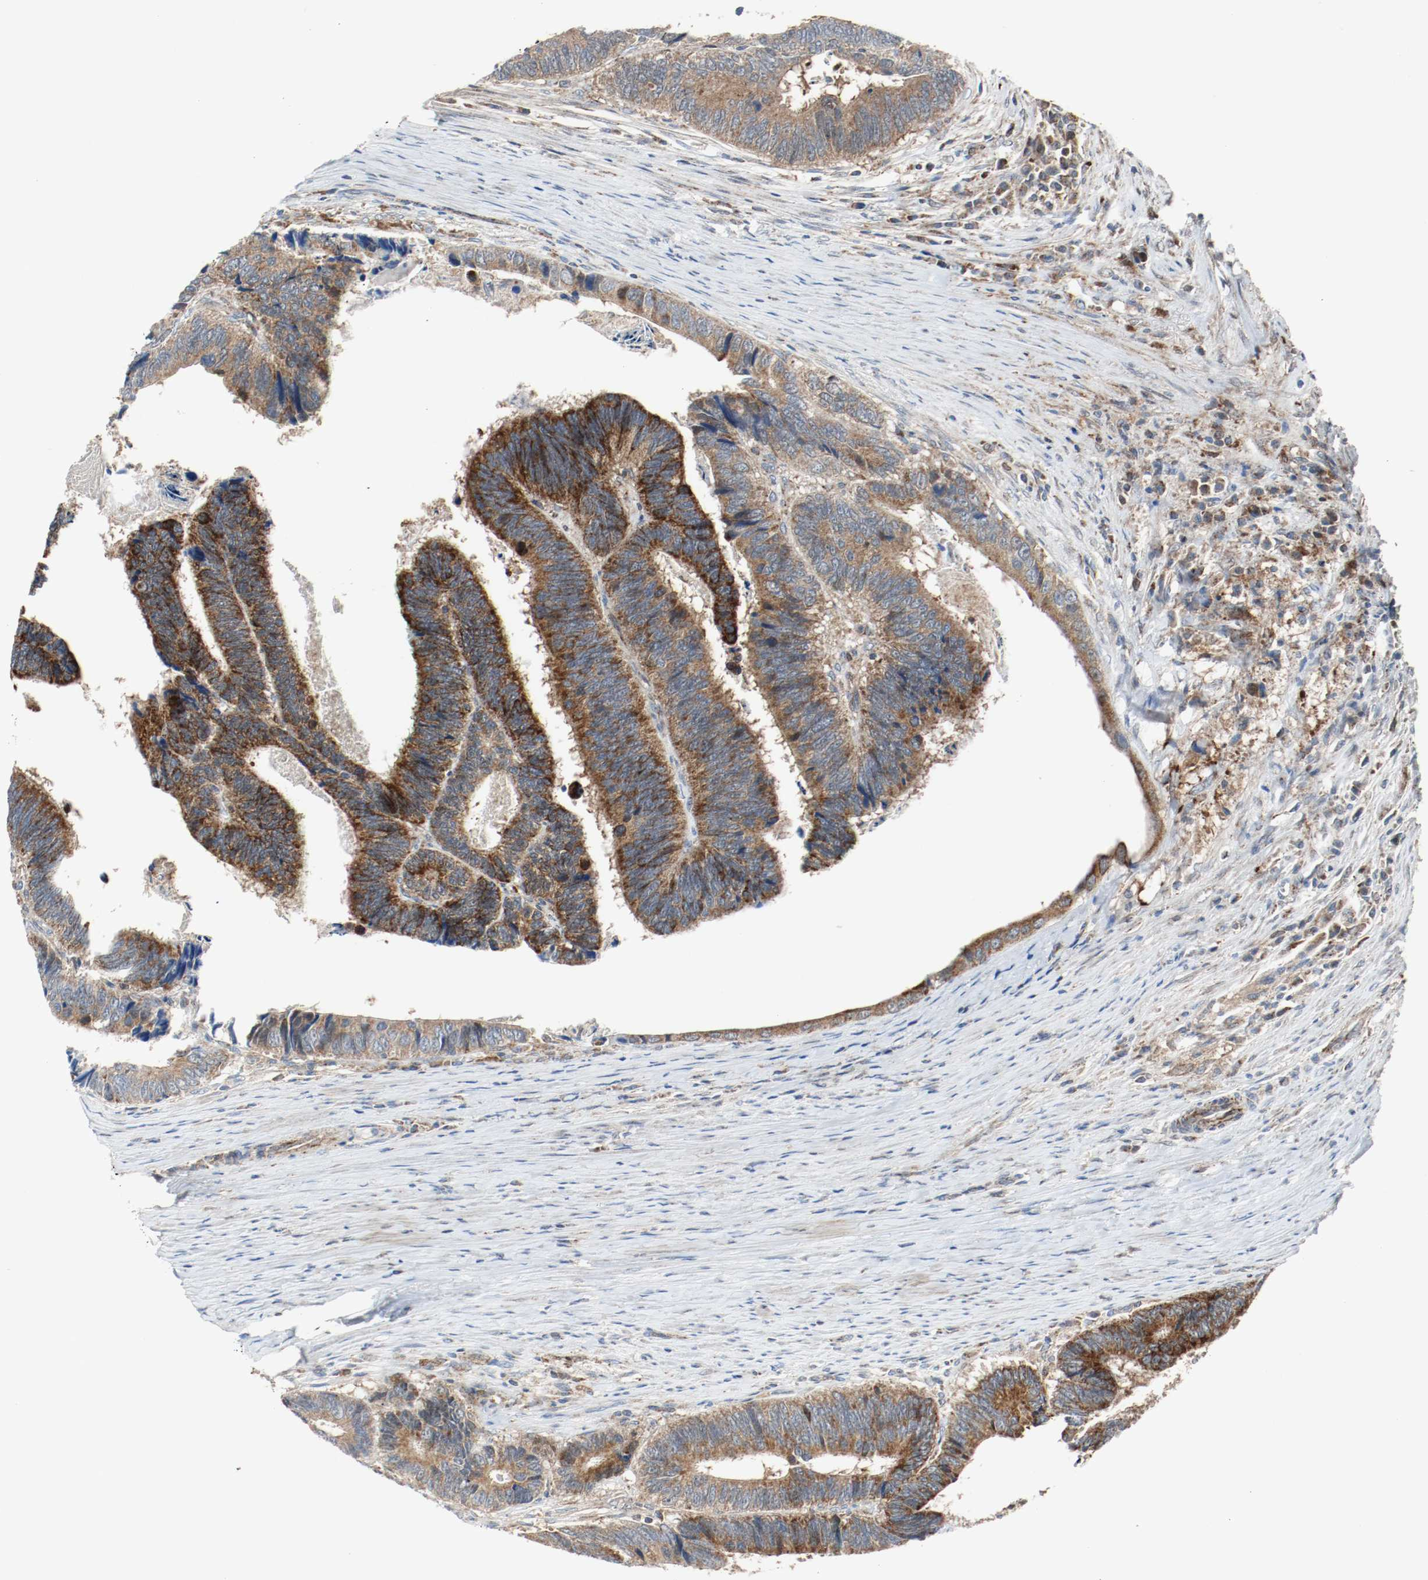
{"staining": {"intensity": "strong", "quantity": ">75%", "location": "cytoplasmic/membranous"}, "tissue": "colorectal cancer", "cell_type": "Tumor cells", "image_type": "cancer", "snomed": [{"axis": "morphology", "description": "Adenocarcinoma, NOS"}, {"axis": "topography", "description": "Colon"}], "caption": "Human colorectal cancer (adenocarcinoma) stained for a protein (brown) shows strong cytoplasmic/membranous positive positivity in about >75% of tumor cells.", "gene": "TXNRD1", "patient": {"sex": "male", "age": 72}}